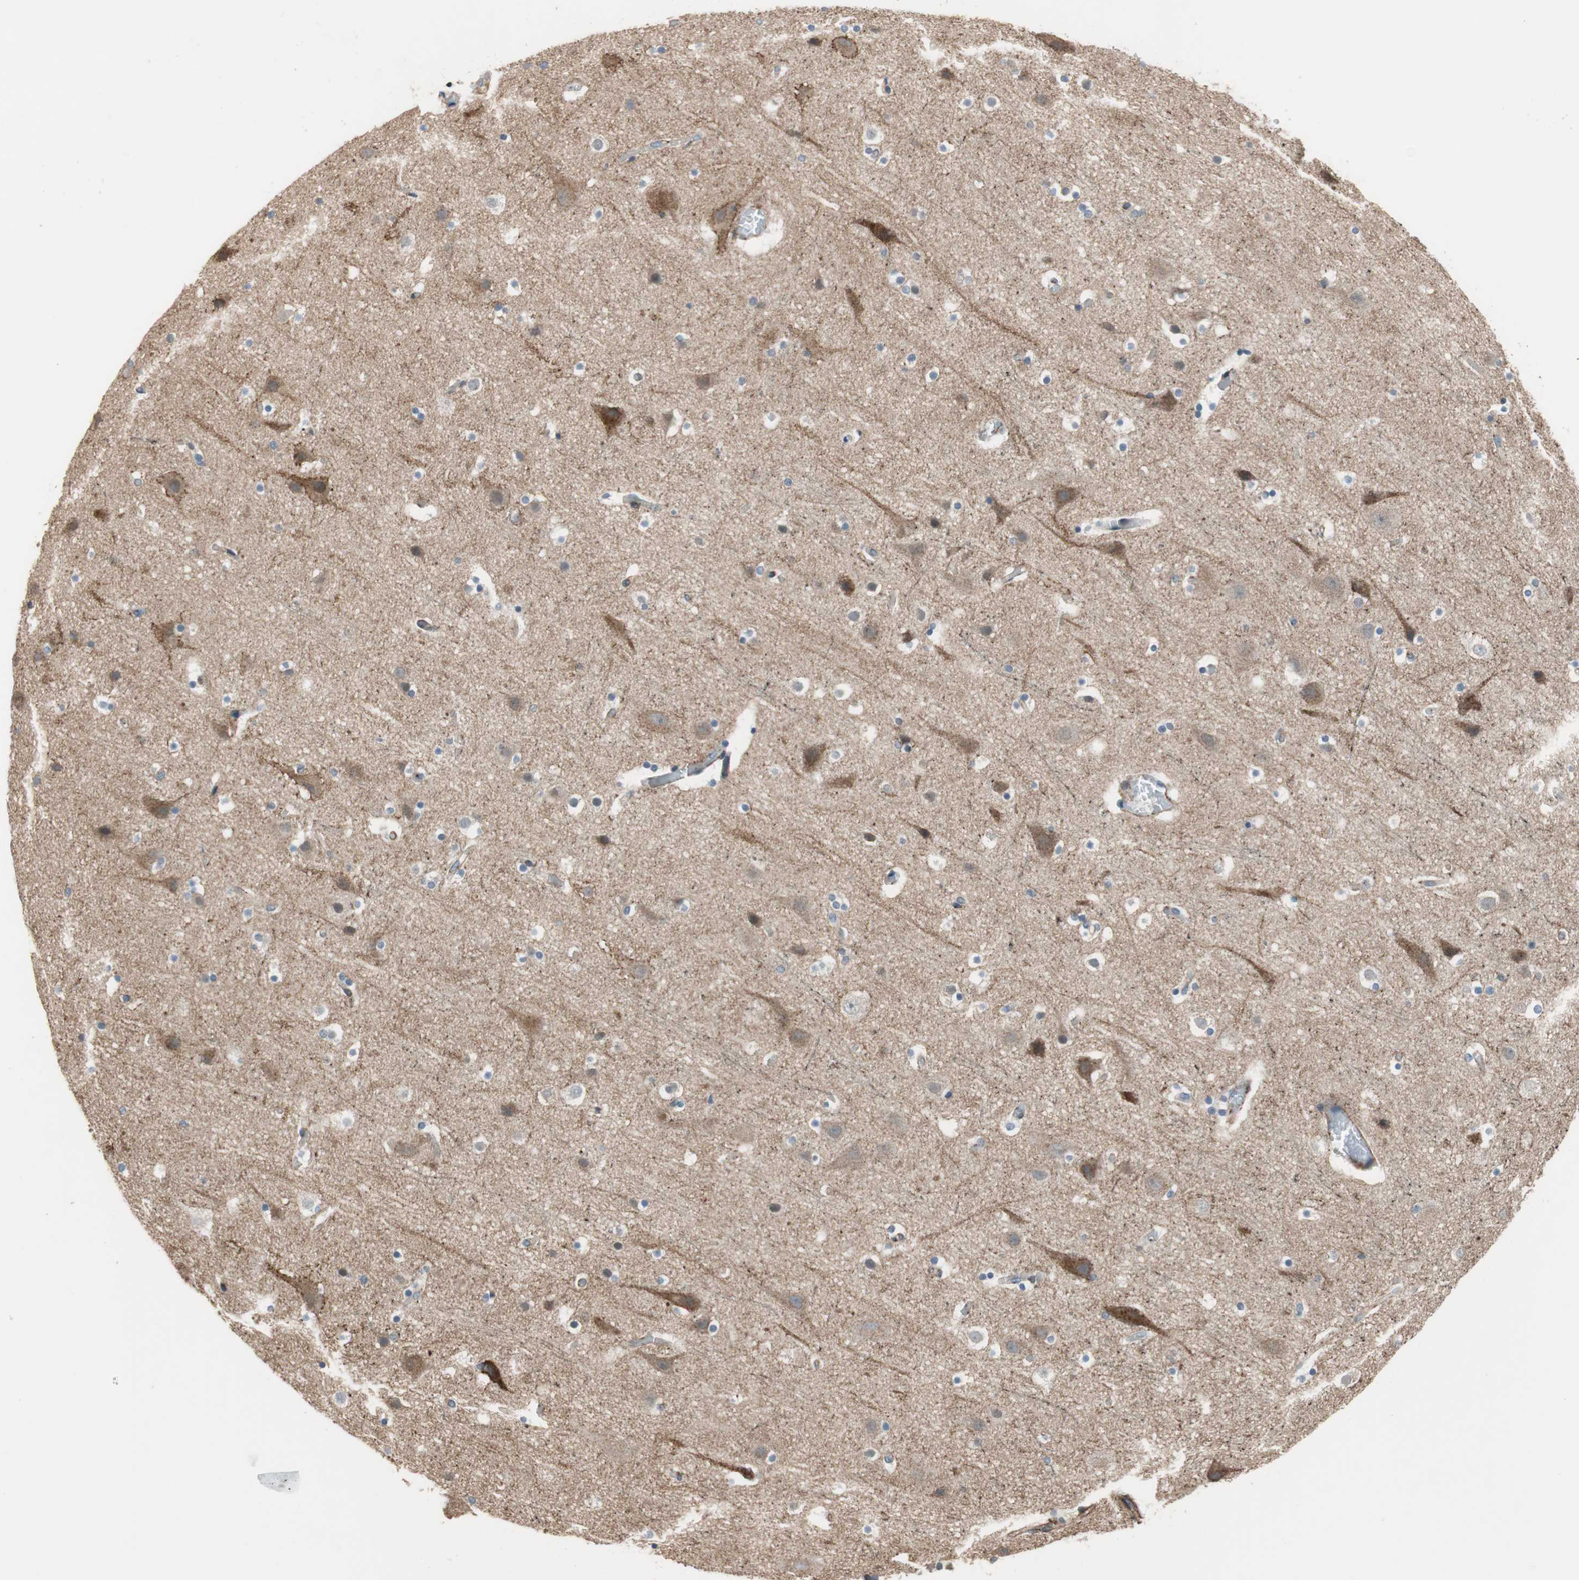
{"staining": {"intensity": "weak", "quantity": "<25%", "location": "cytoplasmic/membranous"}, "tissue": "cerebral cortex", "cell_type": "Endothelial cells", "image_type": "normal", "snomed": [{"axis": "morphology", "description": "Normal tissue, NOS"}, {"axis": "topography", "description": "Cerebral cortex"}], "caption": "The histopathology image reveals no staining of endothelial cells in normal cerebral cortex. (DAB (3,3'-diaminobenzidine) immunohistochemistry (IHC) visualized using brightfield microscopy, high magnification).", "gene": "GRHL1", "patient": {"sex": "male", "age": 45}}